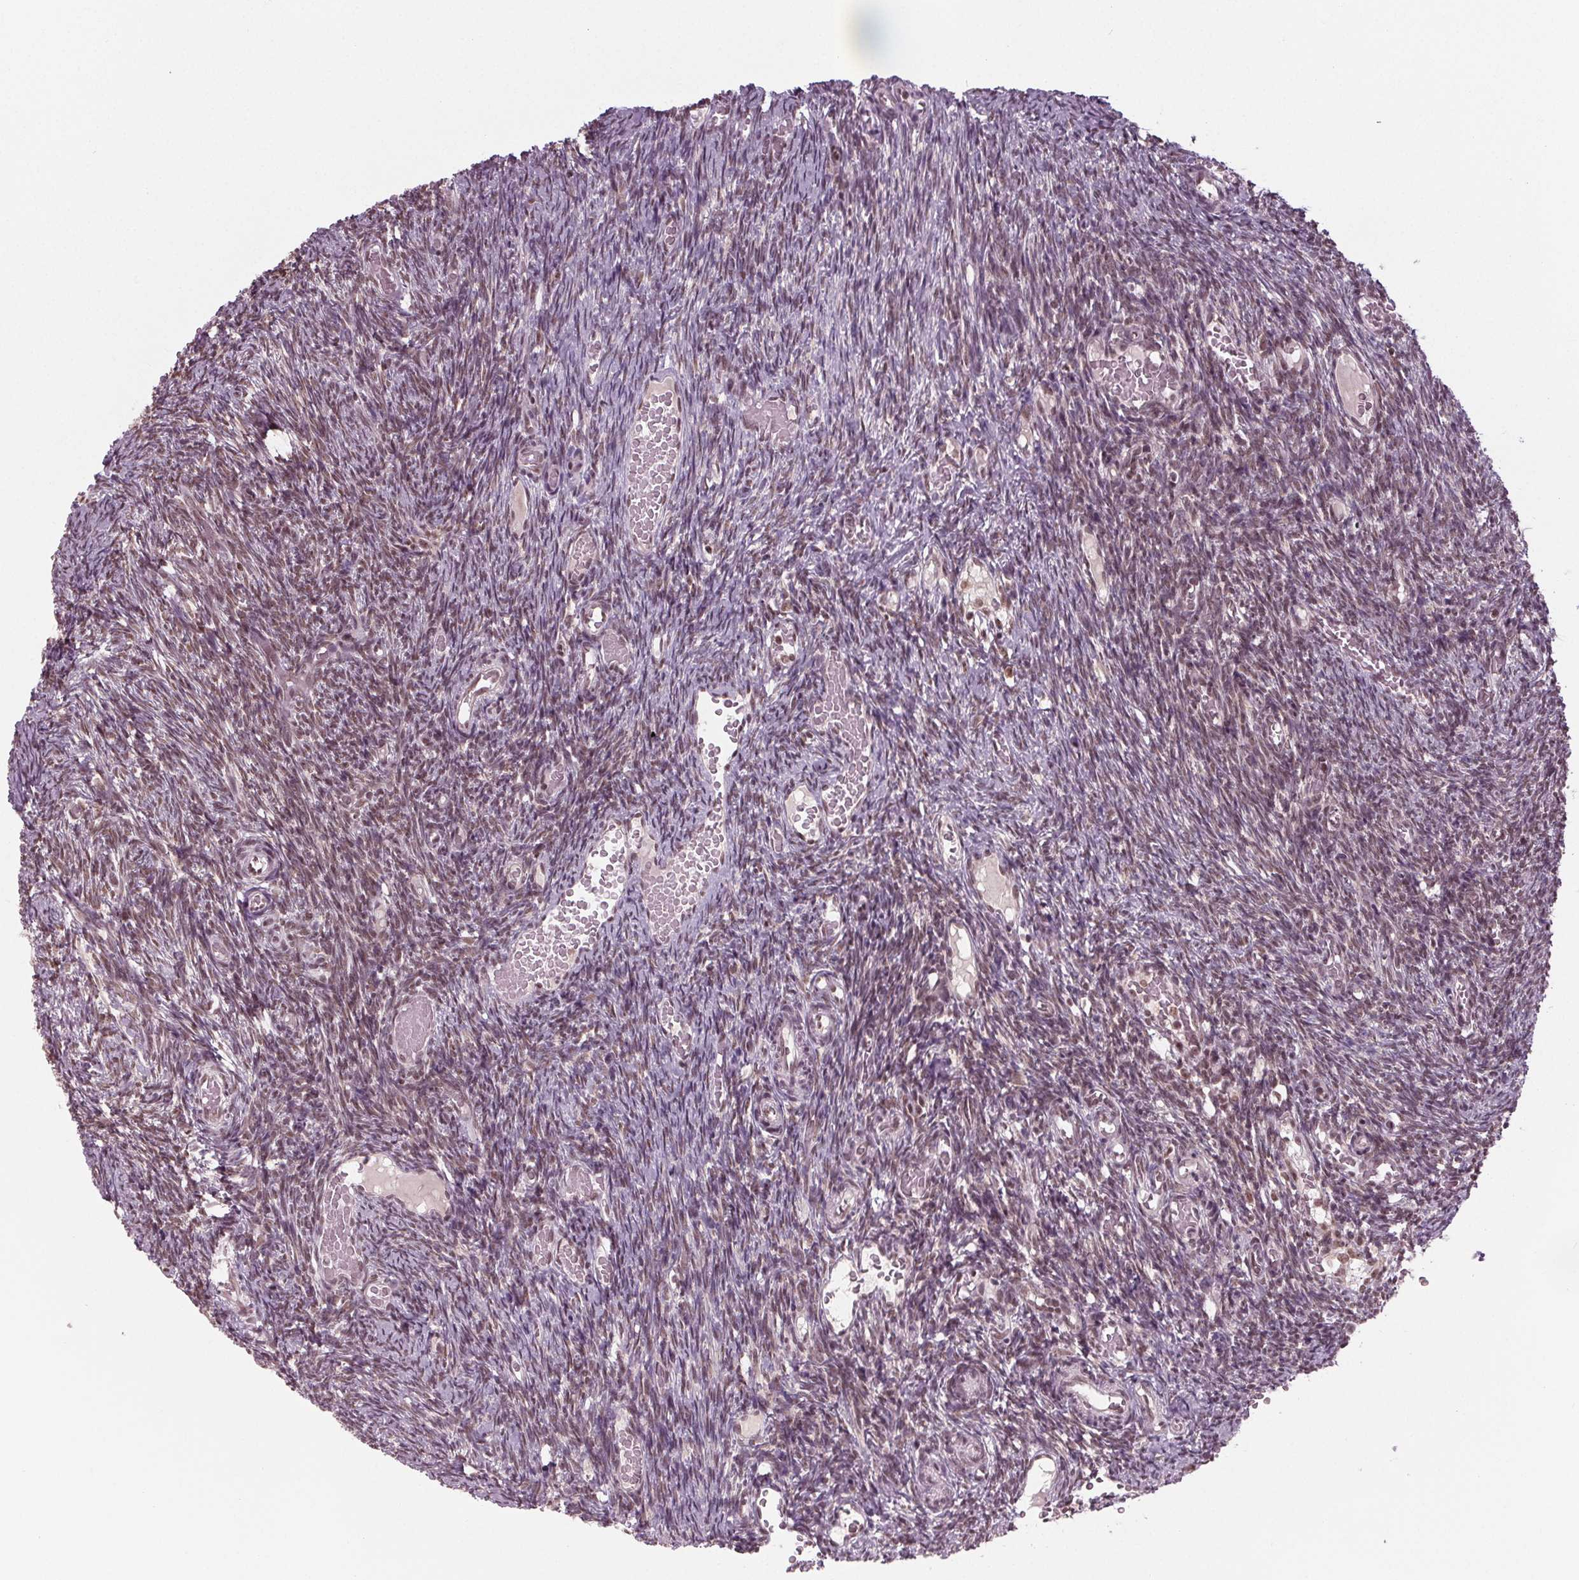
{"staining": {"intensity": "moderate", "quantity": "25%-75%", "location": "nuclear"}, "tissue": "ovary", "cell_type": "Ovarian stroma cells", "image_type": "normal", "snomed": [{"axis": "morphology", "description": "Normal tissue, NOS"}, {"axis": "topography", "description": "Ovary"}], "caption": "Unremarkable ovary demonstrates moderate nuclear positivity in about 25%-75% of ovarian stroma cells The staining was performed using DAB, with brown indicating positive protein expression. Nuclei are stained blue with hematoxylin..", "gene": "DDX41", "patient": {"sex": "female", "age": 39}}